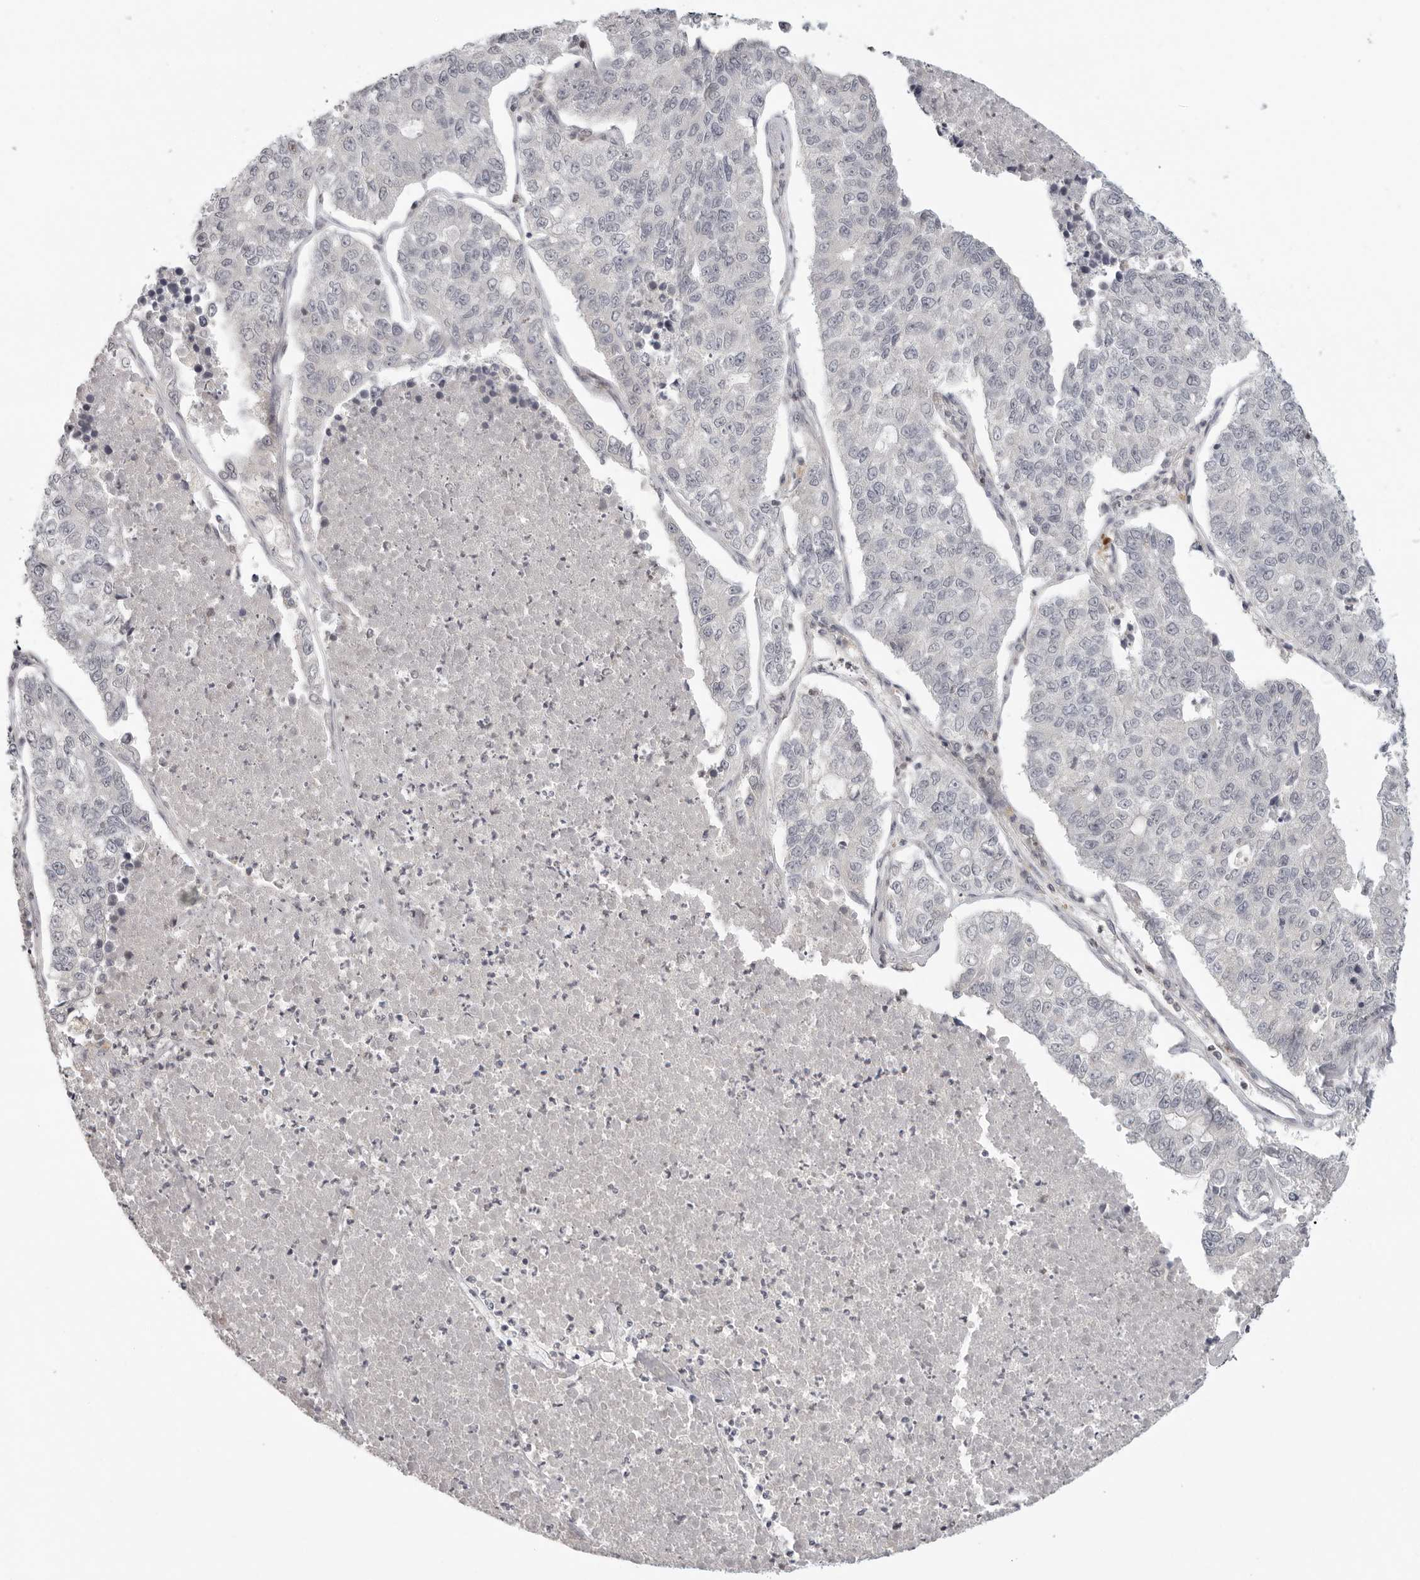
{"staining": {"intensity": "negative", "quantity": "none", "location": "none"}, "tissue": "lung cancer", "cell_type": "Tumor cells", "image_type": "cancer", "snomed": [{"axis": "morphology", "description": "Adenocarcinoma, NOS"}, {"axis": "topography", "description": "Lung"}], "caption": "A histopathology image of human lung adenocarcinoma is negative for staining in tumor cells.", "gene": "SH3KBP1", "patient": {"sex": "male", "age": 49}}